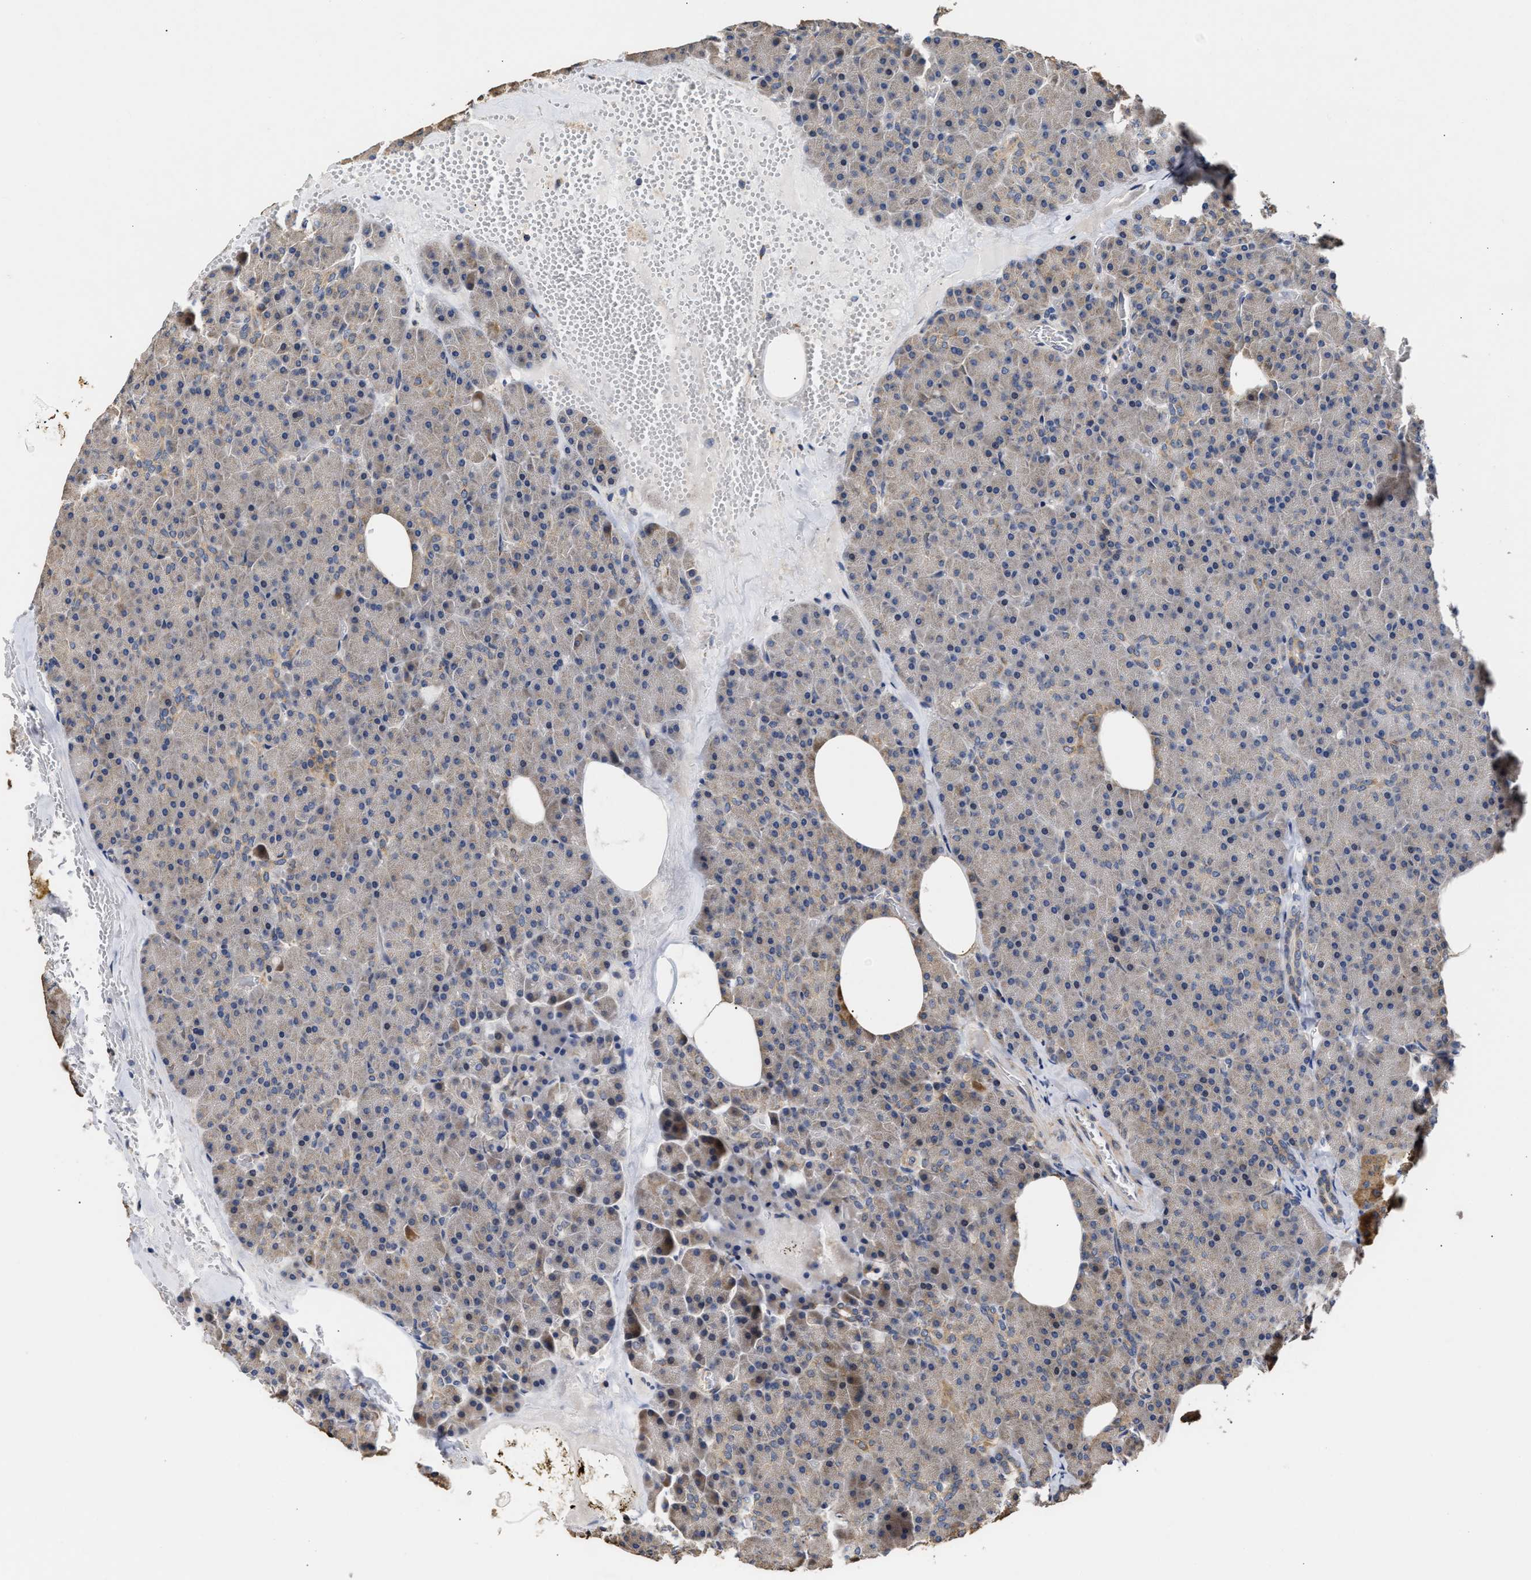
{"staining": {"intensity": "moderate", "quantity": "25%-75%", "location": "cytoplasmic/membranous,nuclear"}, "tissue": "pancreas", "cell_type": "Exocrine glandular cells", "image_type": "normal", "snomed": [{"axis": "morphology", "description": "Normal tissue, NOS"}, {"axis": "topography", "description": "Pancreas"}], "caption": "Brown immunohistochemical staining in normal human pancreas demonstrates moderate cytoplasmic/membranous,nuclear staining in approximately 25%-75% of exocrine glandular cells.", "gene": "GOSR1", "patient": {"sex": "female", "age": 35}}